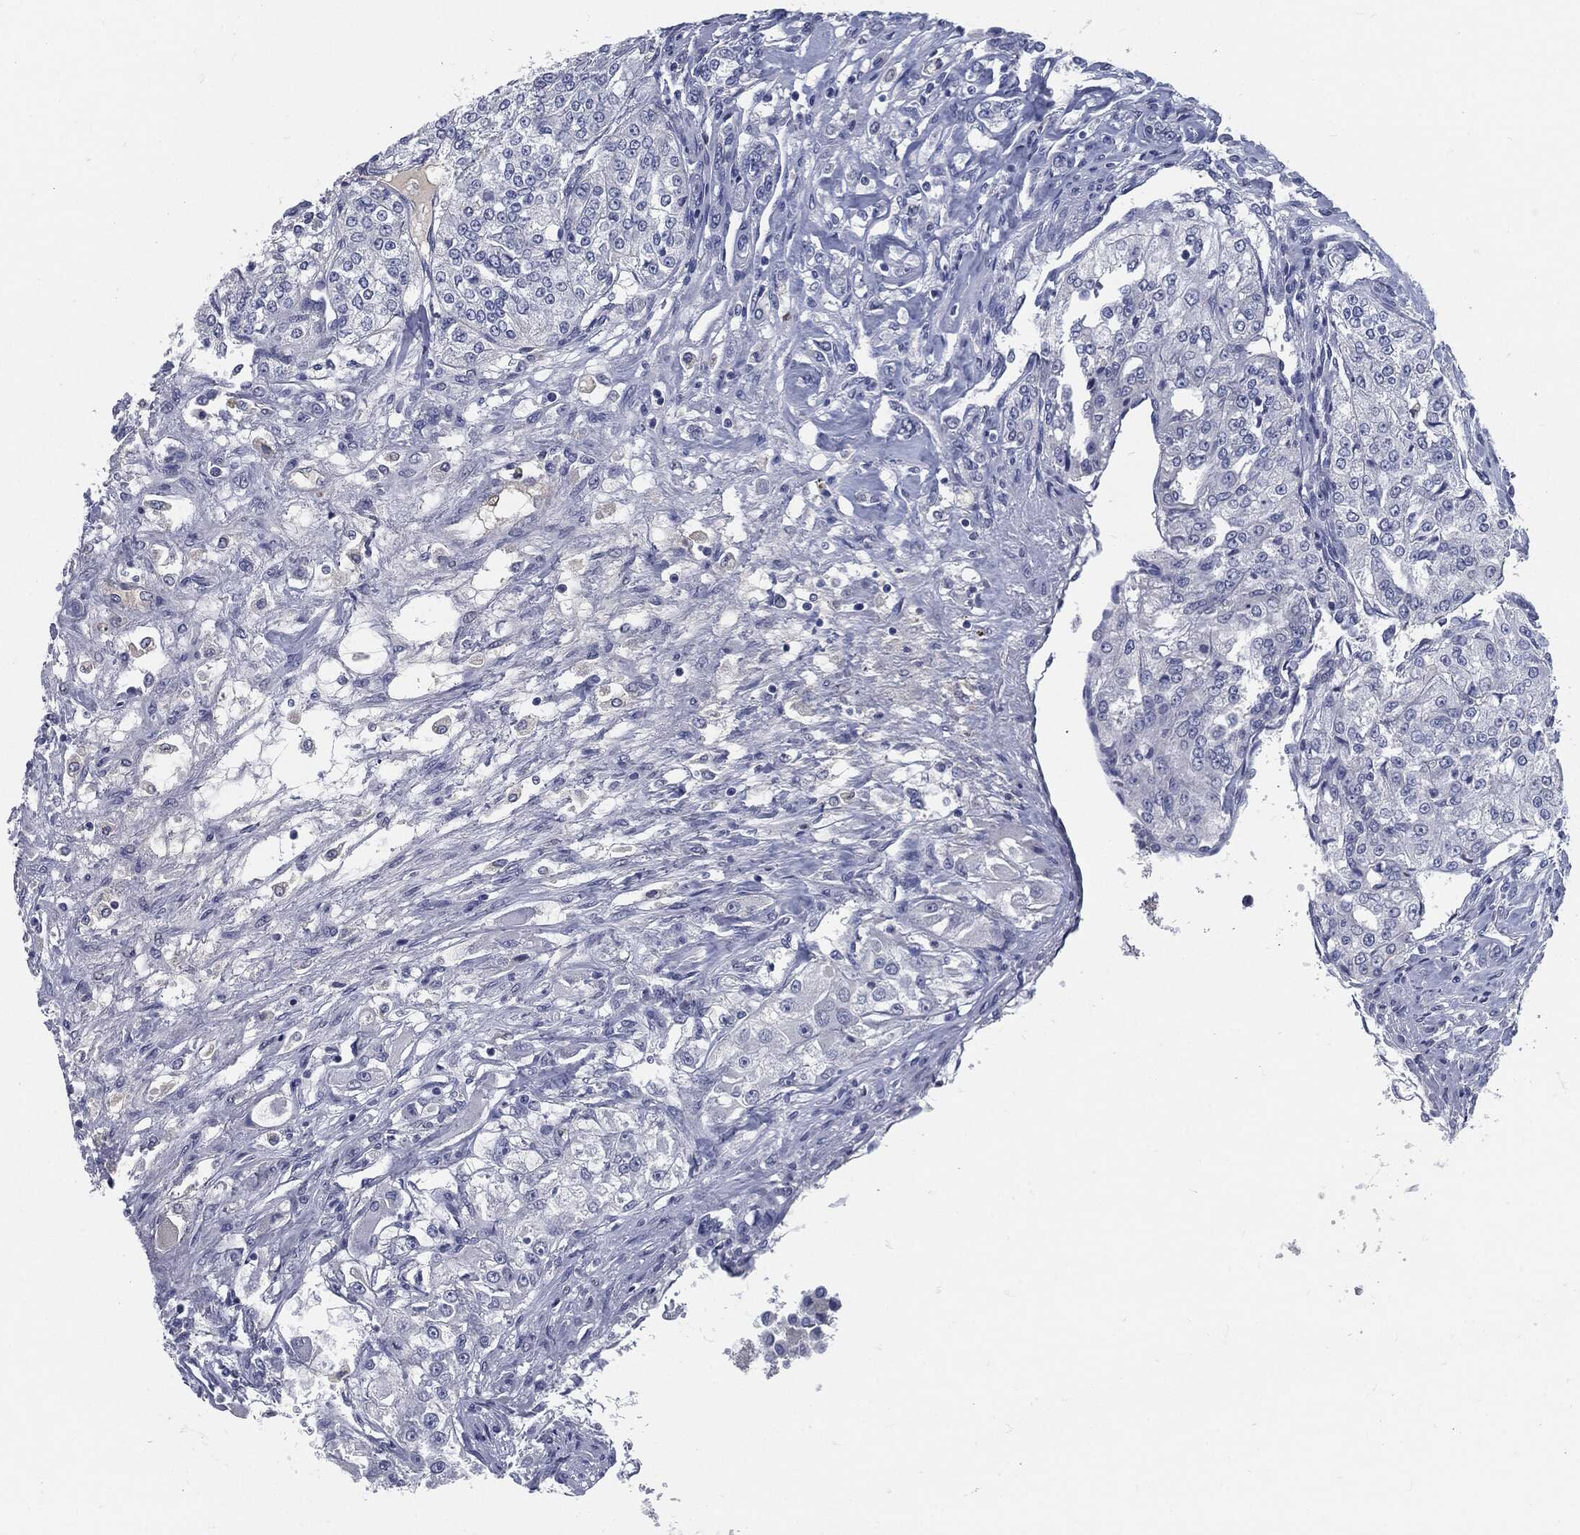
{"staining": {"intensity": "negative", "quantity": "none", "location": "none"}, "tissue": "renal cancer", "cell_type": "Tumor cells", "image_type": "cancer", "snomed": [{"axis": "morphology", "description": "Adenocarcinoma, NOS"}, {"axis": "topography", "description": "Kidney"}], "caption": "DAB immunohistochemical staining of human renal adenocarcinoma reveals no significant positivity in tumor cells. (Brightfield microscopy of DAB (3,3'-diaminobenzidine) immunohistochemistry at high magnification).", "gene": "MST1", "patient": {"sex": "female", "age": 63}}